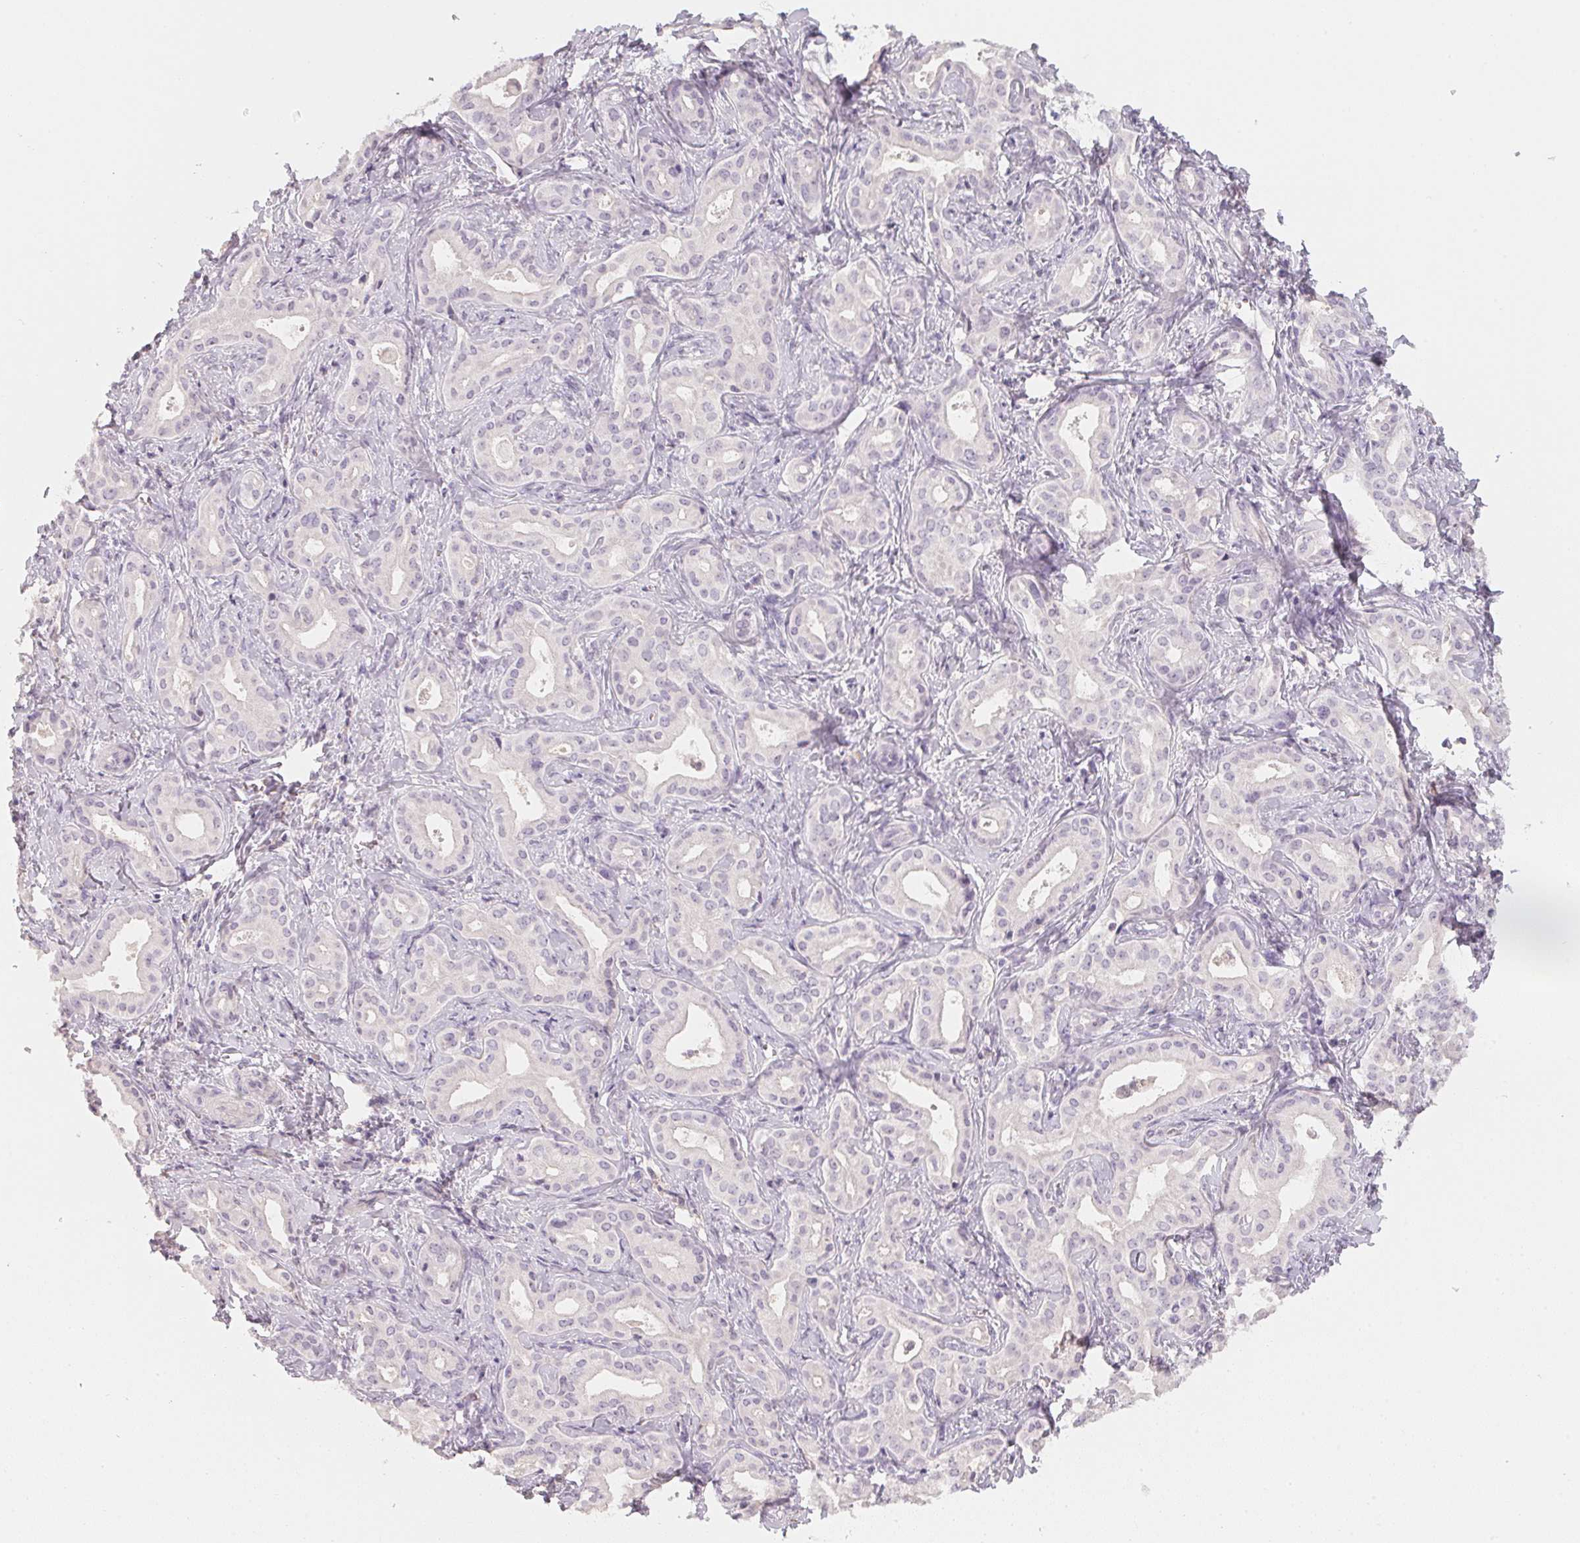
{"staining": {"intensity": "negative", "quantity": "none", "location": "none"}, "tissue": "liver cancer", "cell_type": "Tumor cells", "image_type": "cancer", "snomed": [{"axis": "morphology", "description": "Cholangiocarcinoma"}, {"axis": "topography", "description": "Liver"}], "caption": "High power microscopy image of an immunohistochemistry (IHC) histopathology image of cholangiocarcinoma (liver), revealing no significant staining in tumor cells. (DAB (3,3'-diaminobenzidine) IHC, high magnification).", "gene": "TREH", "patient": {"sex": "female", "age": 65}}